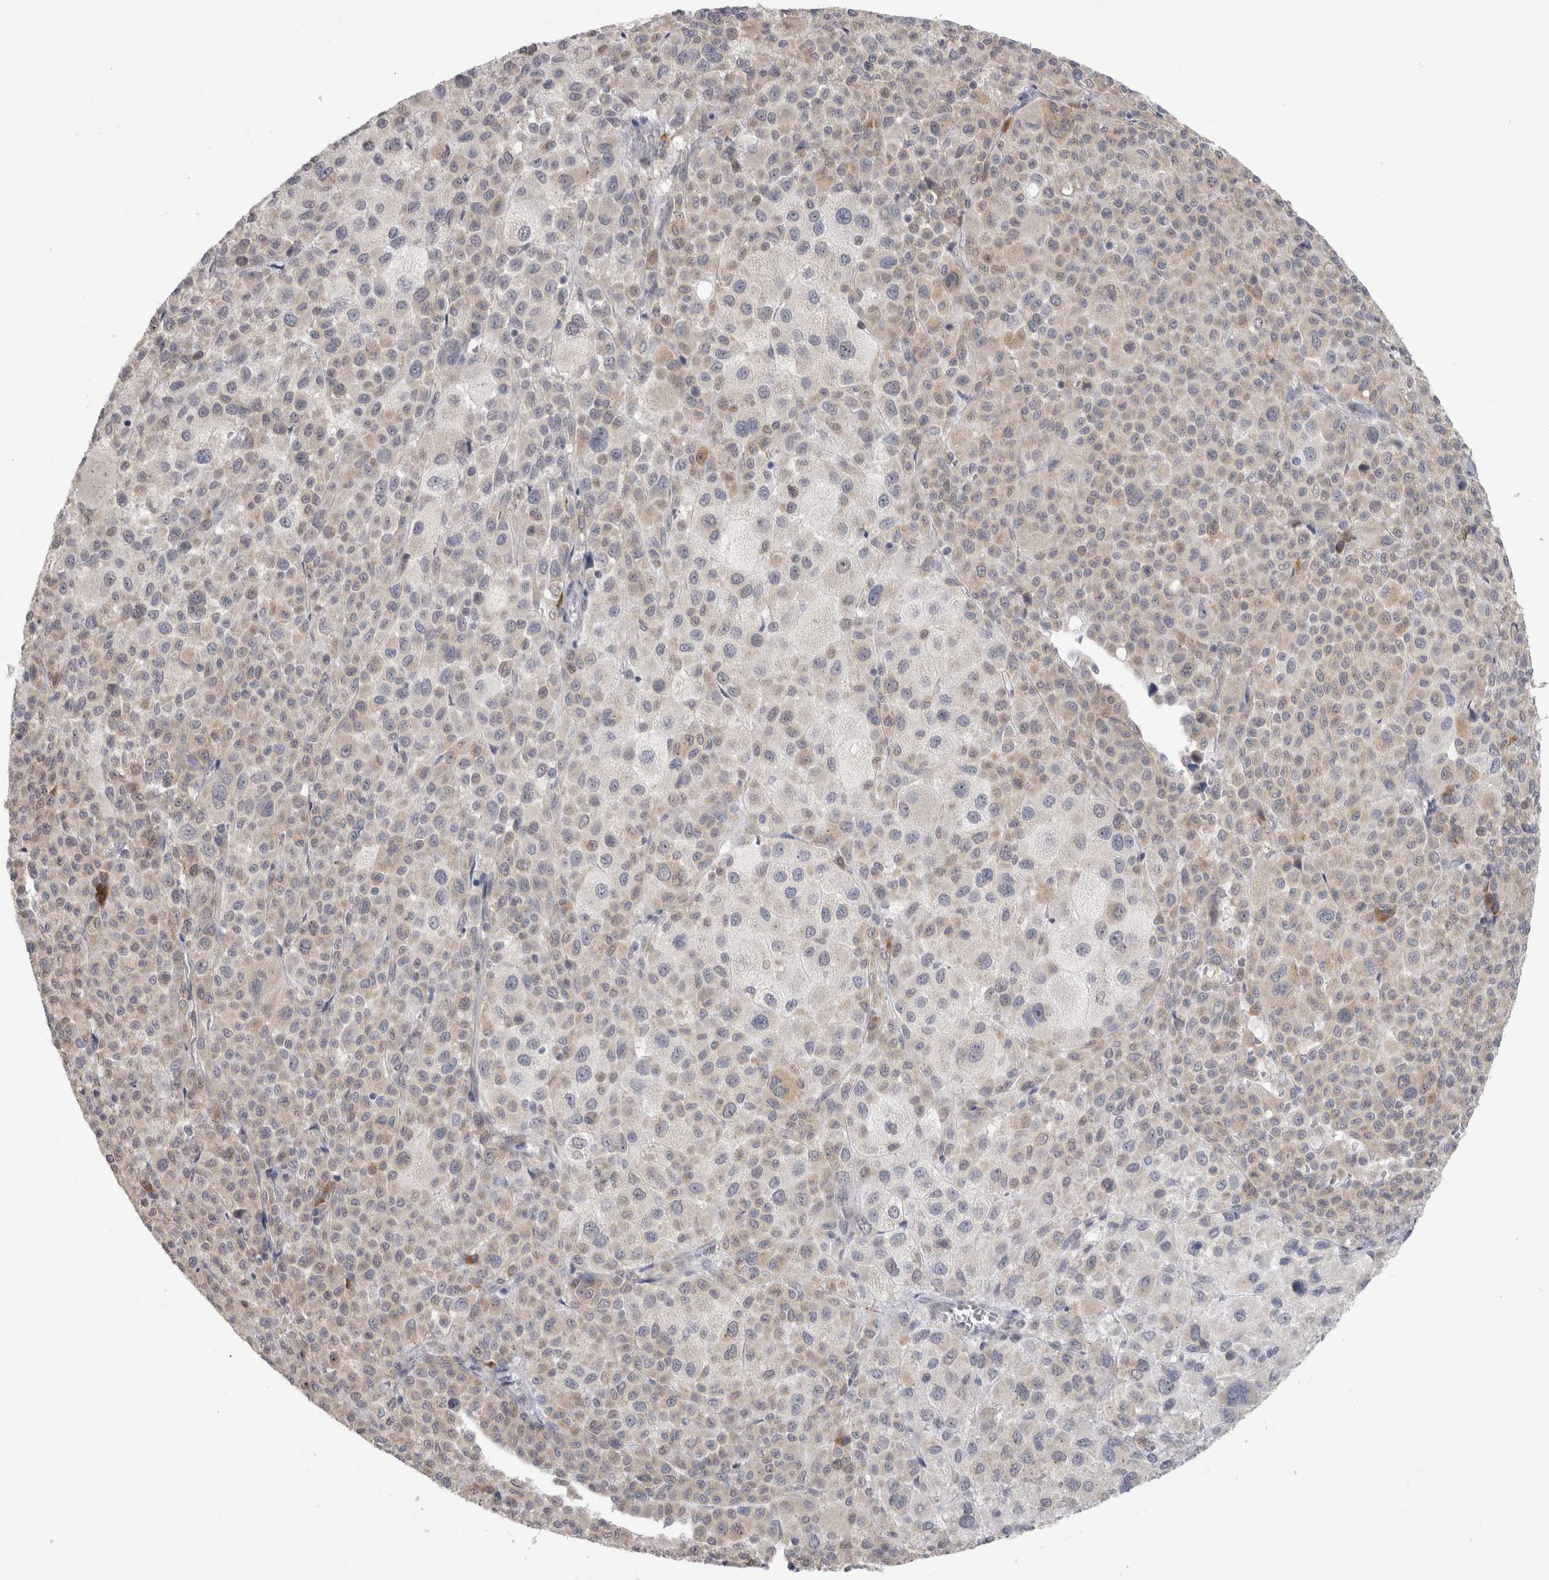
{"staining": {"intensity": "weak", "quantity": "25%-75%", "location": "cytoplasmic/membranous"}, "tissue": "melanoma", "cell_type": "Tumor cells", "image_type": "cancer", "snomed": [{"axis": "morphology", "description": "Malignant melanoma, Metastatic site"}, {"axis": "topography", "description": "Skin"}], "caption": "Protein staining shows weak cytoplasmic/membranous staining in about 25%-75% of tumor cells in melanoma.", "gene": "TMEM242", "patient": {"sex": "female", "age": 74}}